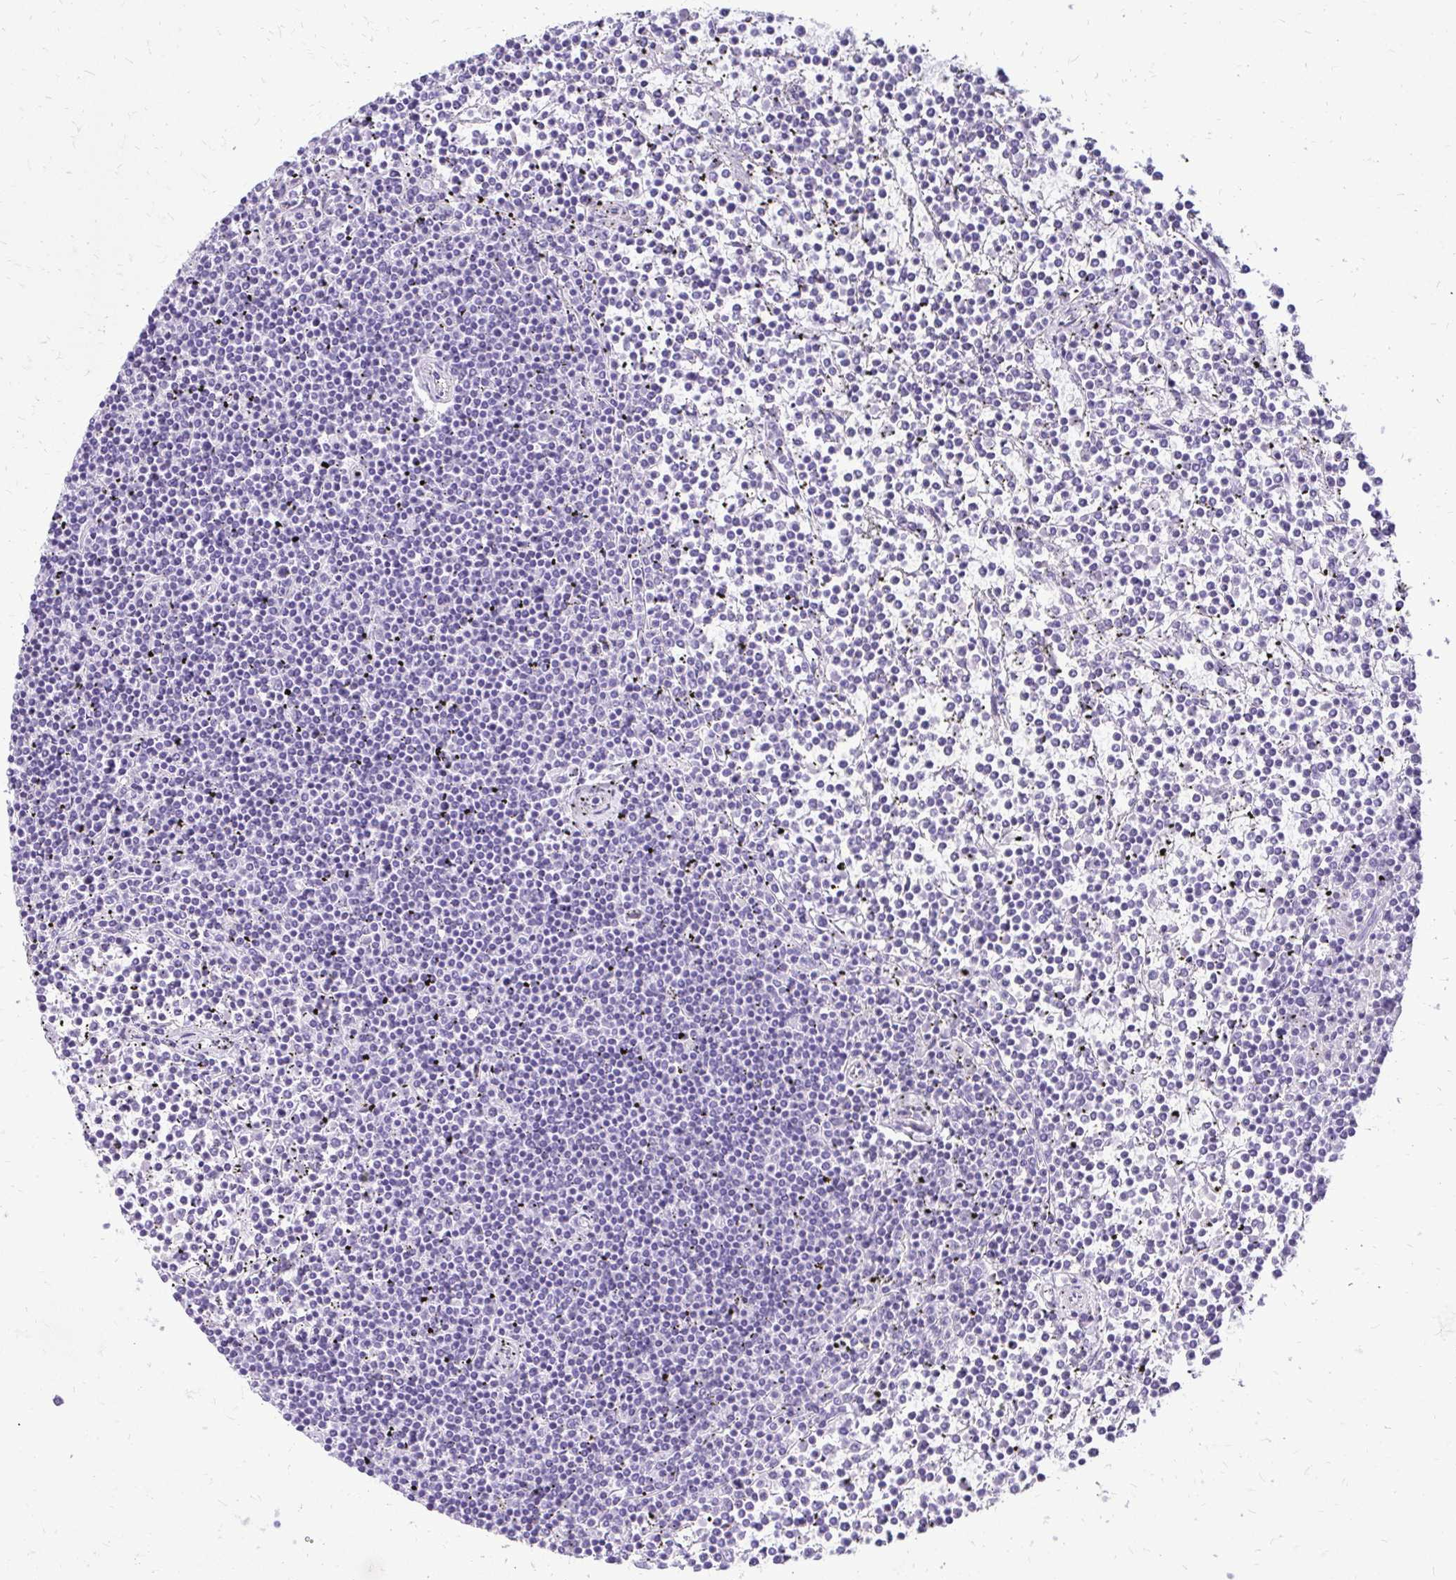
{"staining": {"intensity": "negative", "quantity": "none", "location": "none"}, "tissue": "lymphoma", "cell_type": "Tumor cells", "image_type": "cancer", "snomed": [{"axis": "morphology", "description": "Malignant lymphoma, non-Hodgkin's type, Low grade"}, {"axis": "topography", "description": "Spleen"}], "caption": "This is a photomicrograph of immunohistochemistry (IHC) staining of lymphoma, which shows no staining in tumor cells.", "gene": "SLC32A1", "patient": {"sex": "female", "age": 19}}